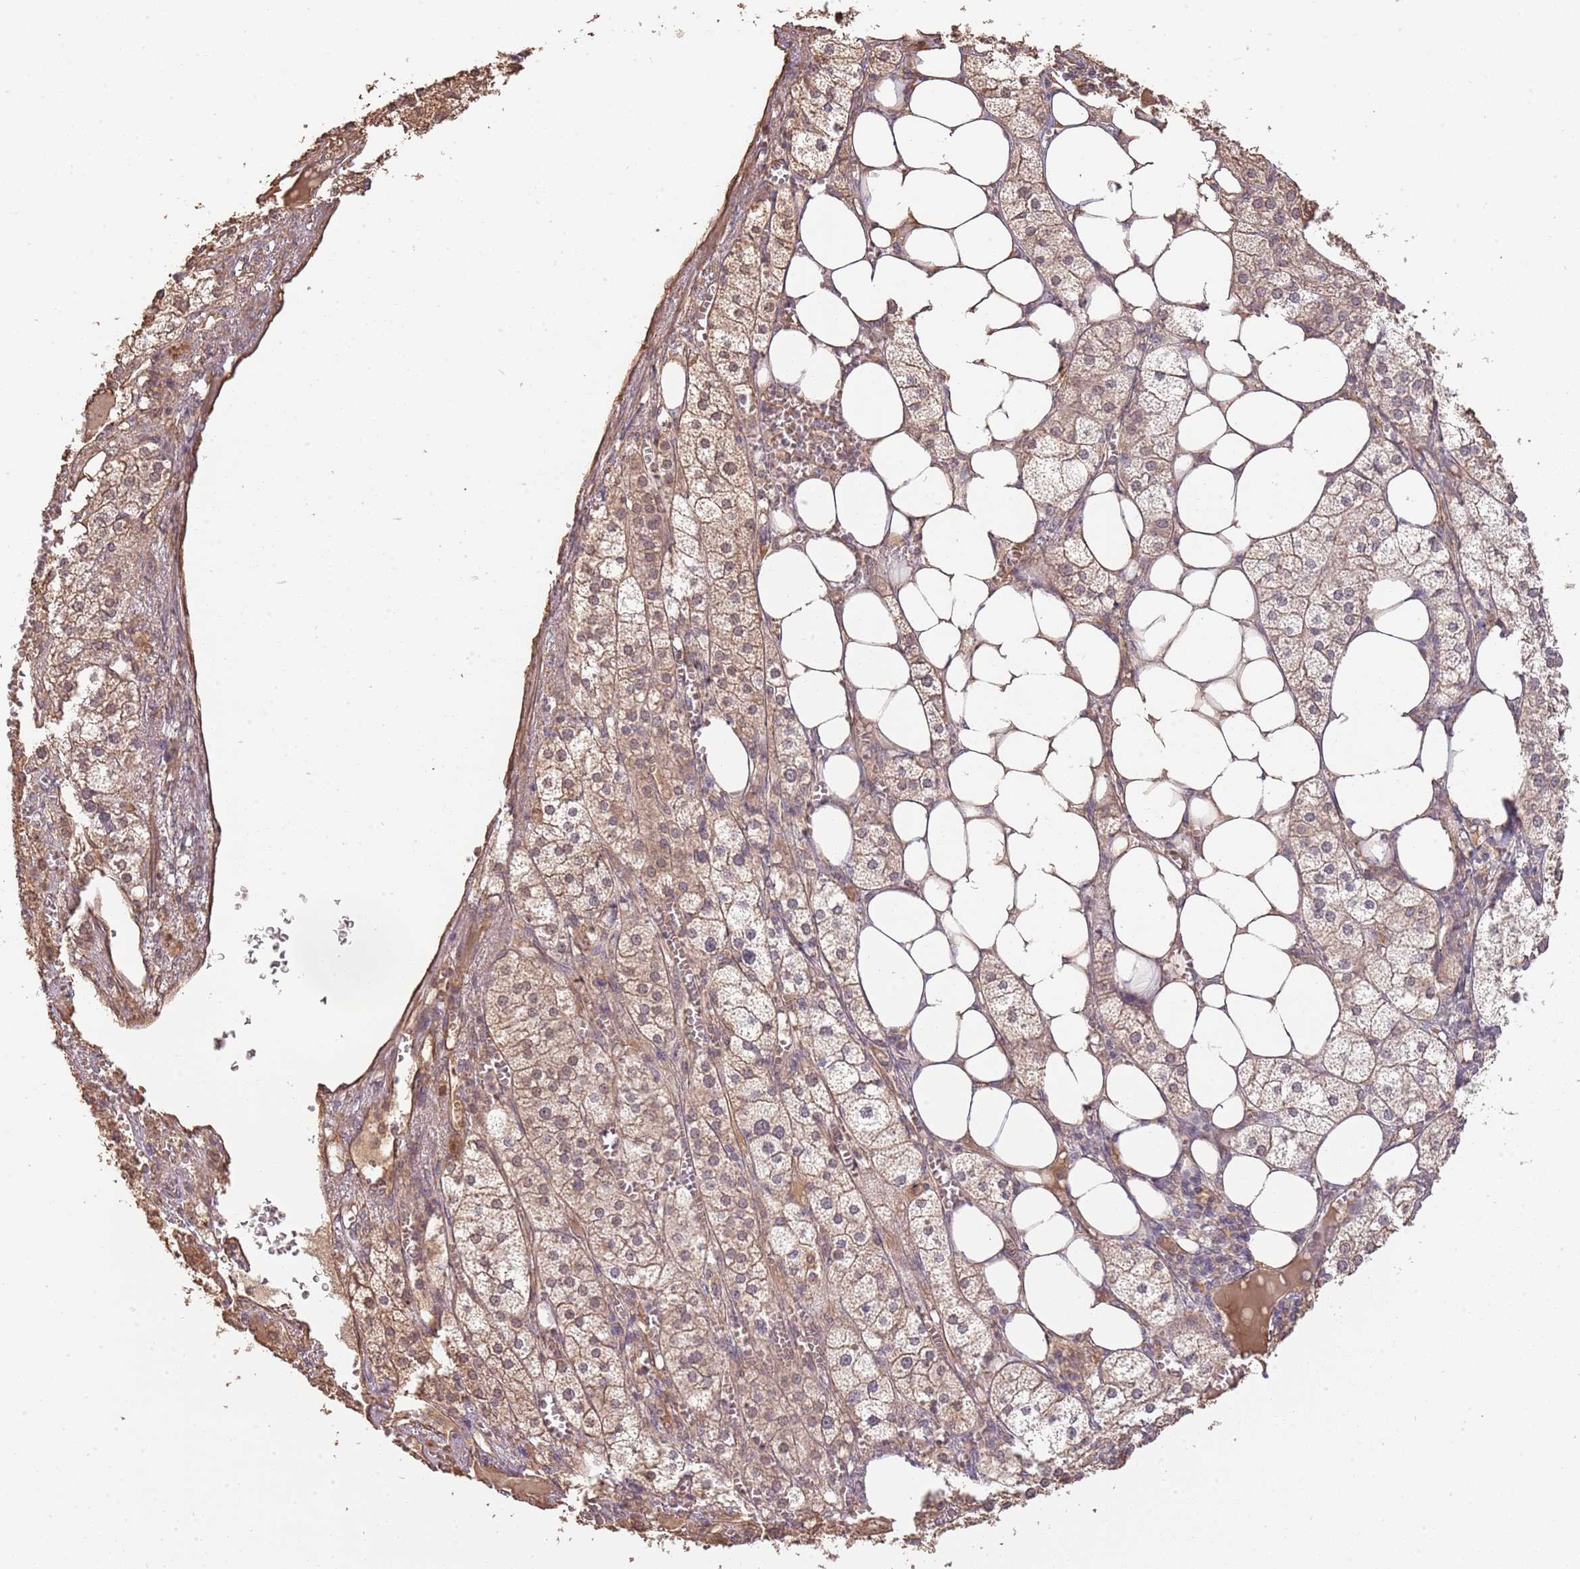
{"staining": {"intensity": "moderate", "quantity": ">75%", "location": "cytoplasmic/membranous"}, "tissue": "adrenal gland", "cell_type": "Glandular cells", "image_type": "normal", "snomed": [{"axis": "morphology", "description": "Normal tissue, NOS"}, {"axis": "topography", "description": "Adrenal gland"}], "caption": "High-magnification brightfield microscopy of benign adrenal gland stained with DAB (3,3'-diaminobenzidine) (brown) and counterstained with hematoxylin (blue). glandular cells exhibit moderate cytoplasmic/membranous positivity is present in about>75% of cells. The staining is performed using DAB (3,3'-diaminobenzidine) brown chromogen to label protein expression. The nuclei are counter-stained blue using hematoxylin.", "gene": "SURF2", "patient": {"sex": "female", "age": 61}}